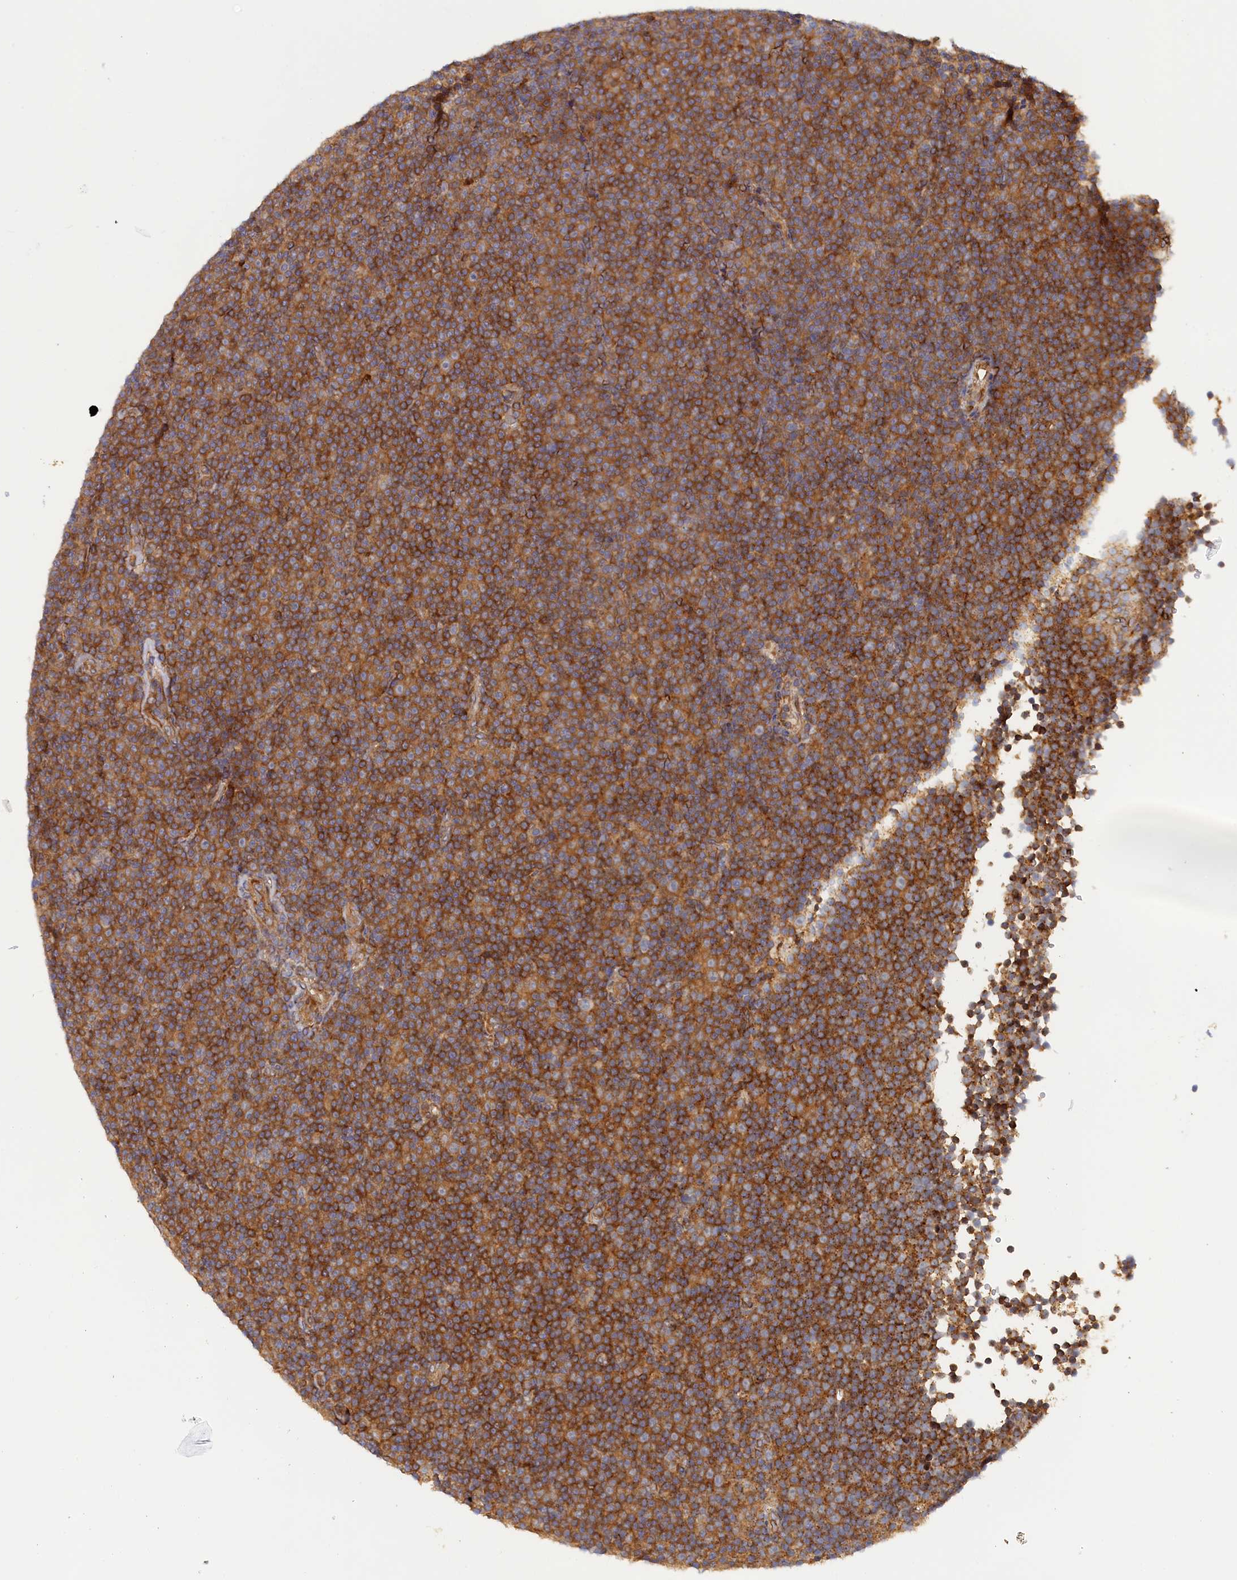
{"staining": {"intensity": "moderate", "quantity": ">75%", "location": "cytoplasmic/membranous"}, "tissue": "lymphoma", "cell_type": "Tumor cells", "image_type": "cancer", "snomed": [{"axis": "morphology", "description": "Malignant lymphoma, non-Hodgkin's type, Low grade"}, {"axis": "topography", "description": "Lymph node"}], "caption": "Immunohistochemistry (IHC) image of neoplastic tissue: human lymphoma stained using immunohistochemistry shows medium levels of moderate protein expression localized specifically in the cytoplasmic/membranous of tumor cells, appearing as a cytoplasmic/membranous brown color.", "gene": "TMEM196", "patient": {"sex": "female", "age": 67}}